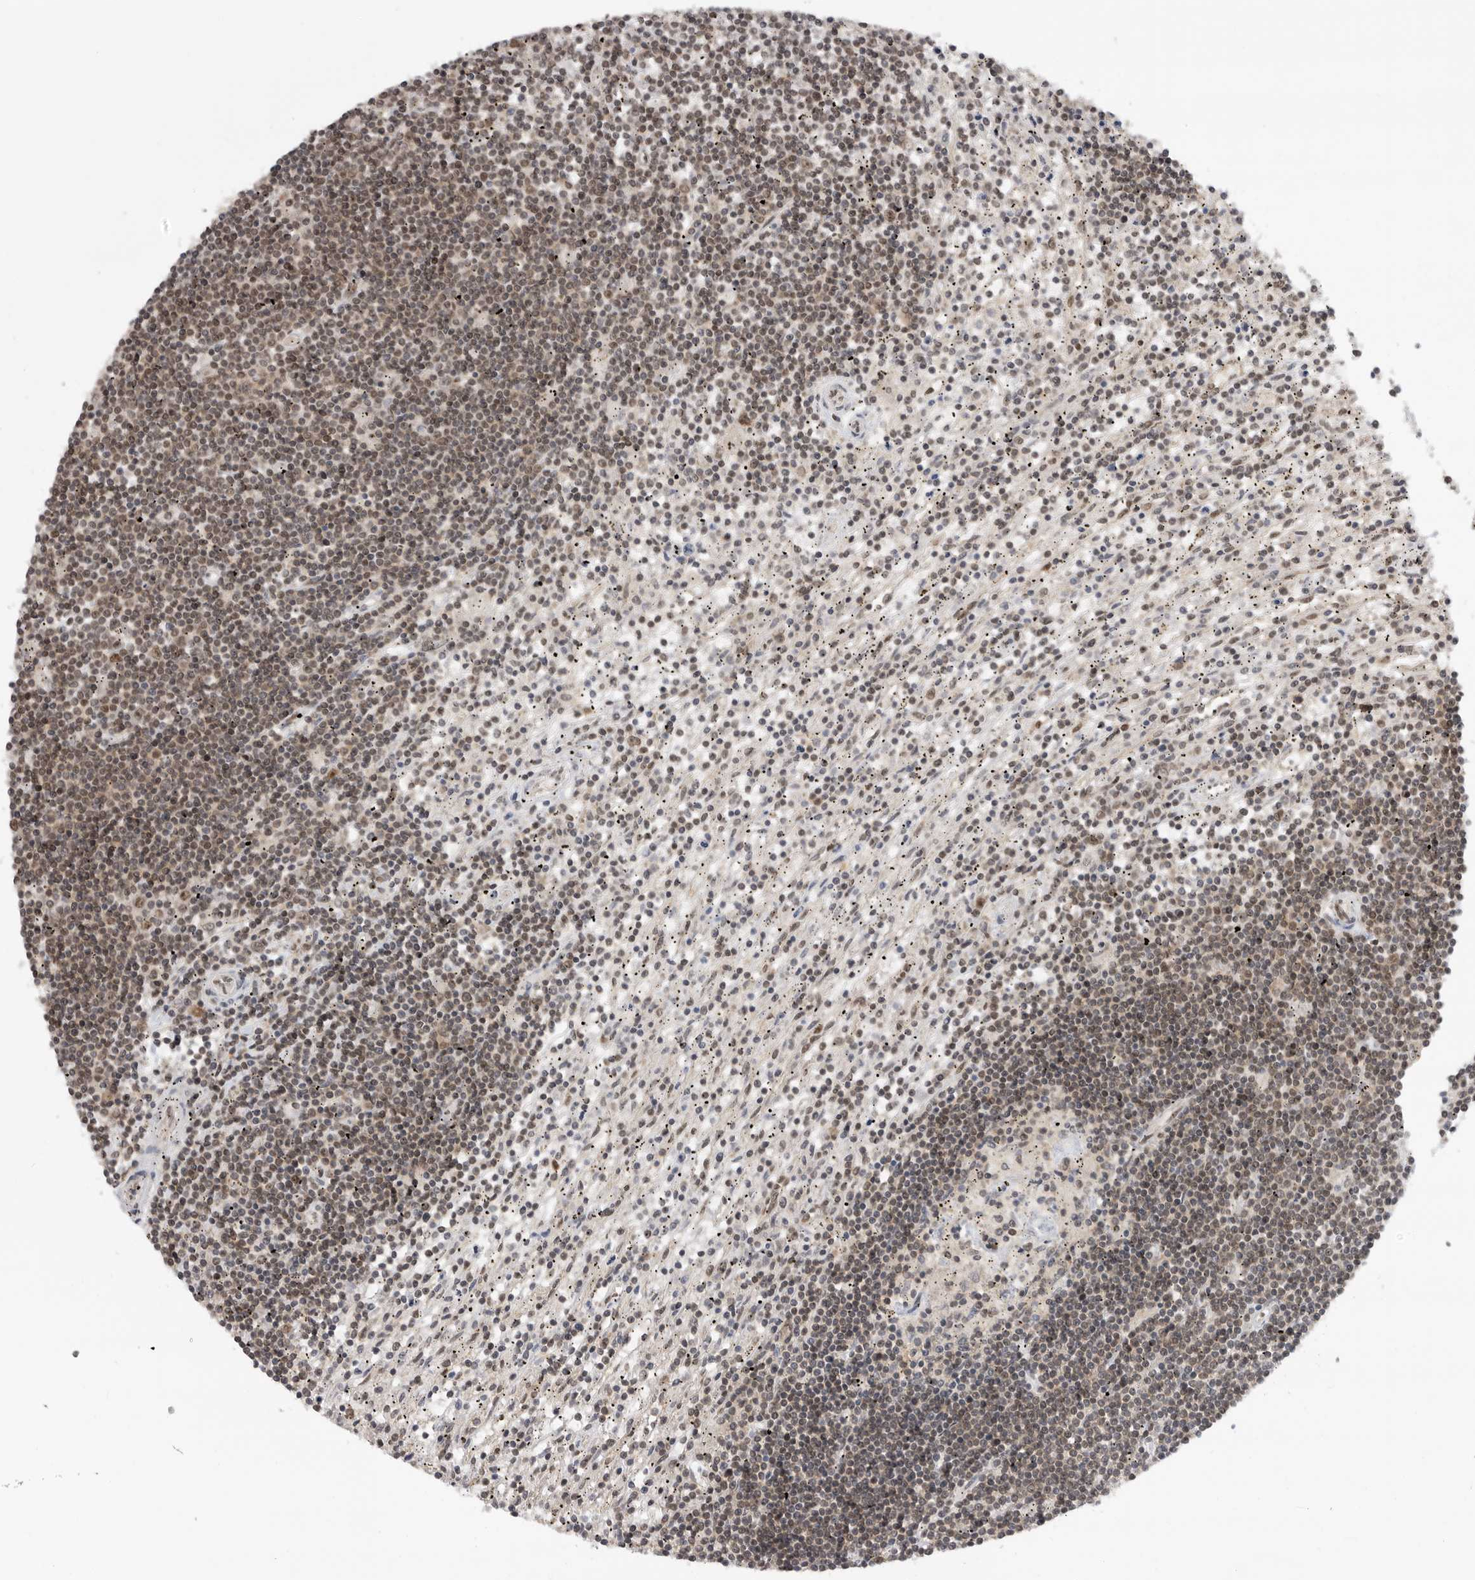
{"staining": {"intensity": "weak", "quantity": "25%-75%", "location": "nuclear"}, "tissue": "lymphoma", "cell_type": "Tumor cells", "image_type": "cancer", "snomed": [{"axis": "morphology", "description": "Malignant lymphoma, non-Hodgkin's type, Low grade"}, {"axis": "topography", "description": "Spleen"}], "caption": "Immunohistochemical staining of human low-grade malignant lymphoma, non-Hodgkin's type shows low levels of weak nuclear protein staining in approximately 25%-75% of tumor cells.", "gene": "ZNF830", "patient": {"sex": "male", "age": 76}}